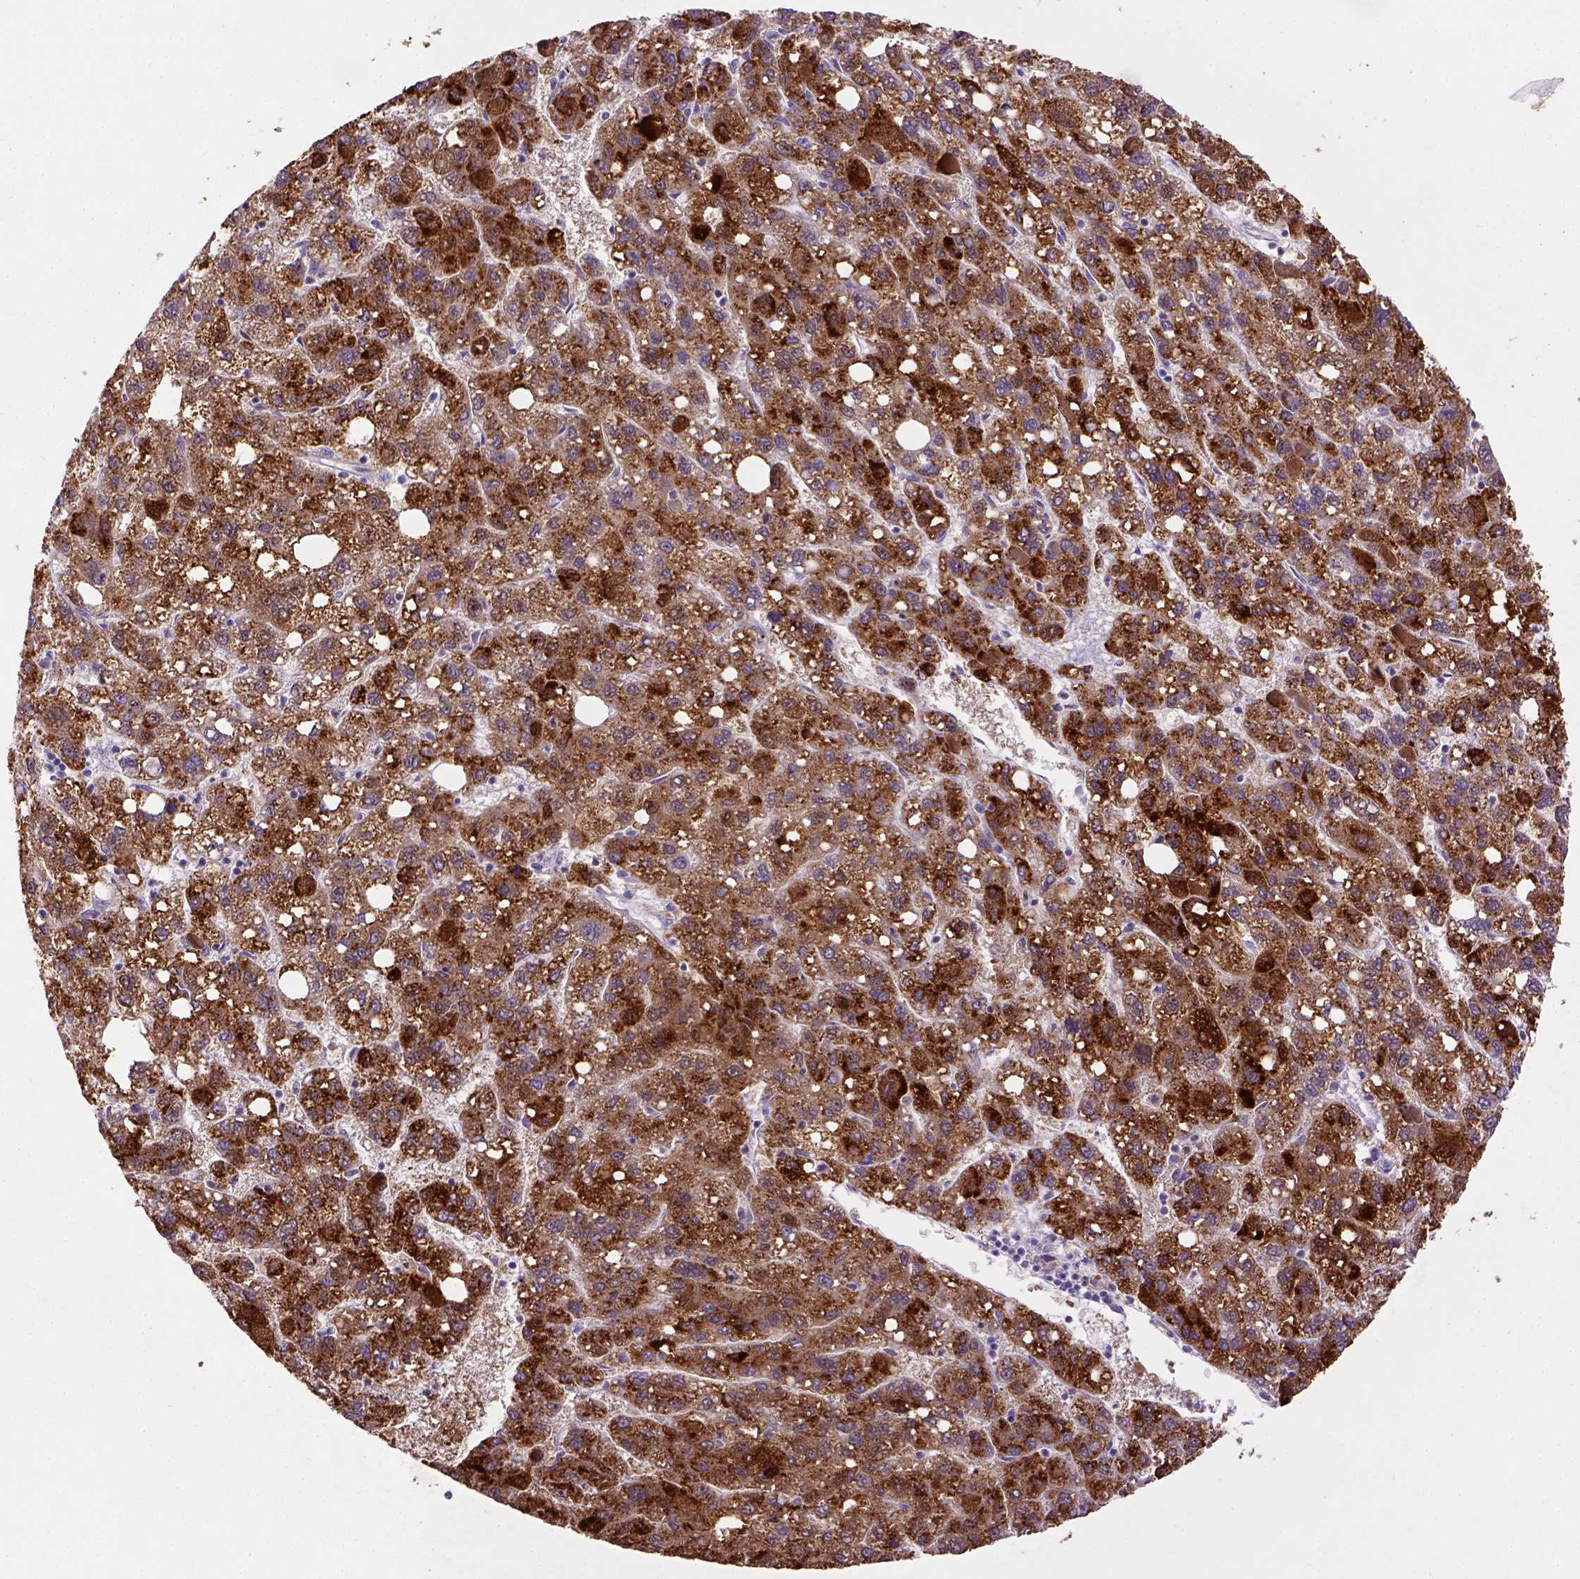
{"staining": {"intensity": "strong", "quantity": ">75%", "location": "cytoplasmic/membranous"}, "tissue": "liver cancer", "cell_type": "Tumor cells", "image_type": "cancer", "snomed": [{"axis": "morphology", "description": "Carcinoma, Hepatocellular, NOS"}, {"axis": "topography", "description": "Liver"}], "caption": "Human hepatocellular carcinoma (liver) stained for a protein (brown) shows strong cytoplasmic/membranous positive expression in about >75% of tumor cells.", "gene": "BAAT", "patient": {"sex": "female", "age": 82}}